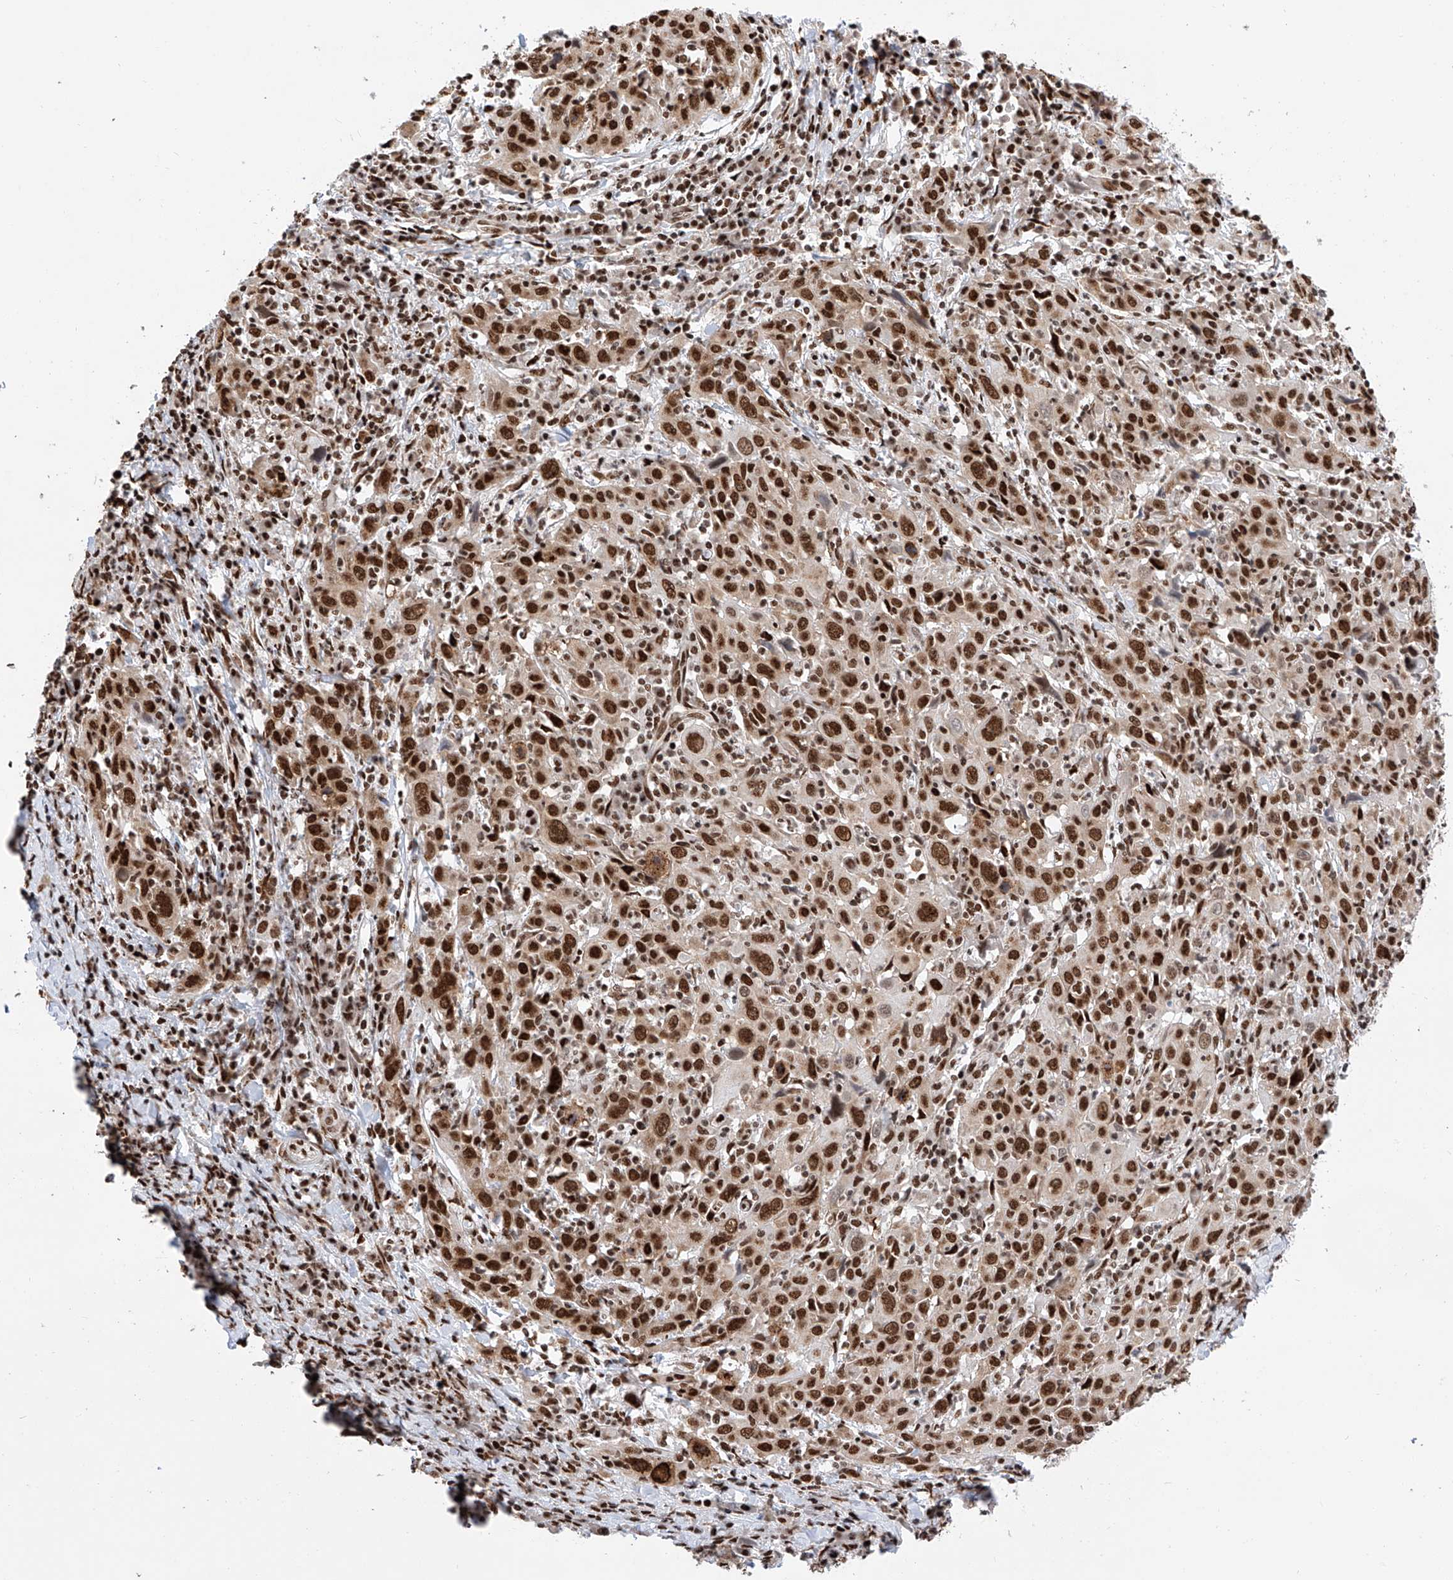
{"staining": {"intensity": "strong", "quantity": ">75%", "location": "nuclear"}, "tissue": "cervical cancer", "cell_type": "Tumor cells", "image_type": "cancer", "snomed": [{"axis": "morphology", "description": "Squamous cell carcinoma, NOS"}, {"axis": "topography", "description": "Cervix"}], "caption": "Tumor cells reveal high levels of strong nuclear expression in approximately >75% of cells in cervical squamous cell carcinoma. (IHC, brightfield microscopy, high magnification).", "gene": "SRSF6", "patient": {"sex": "female", "age": 46}}